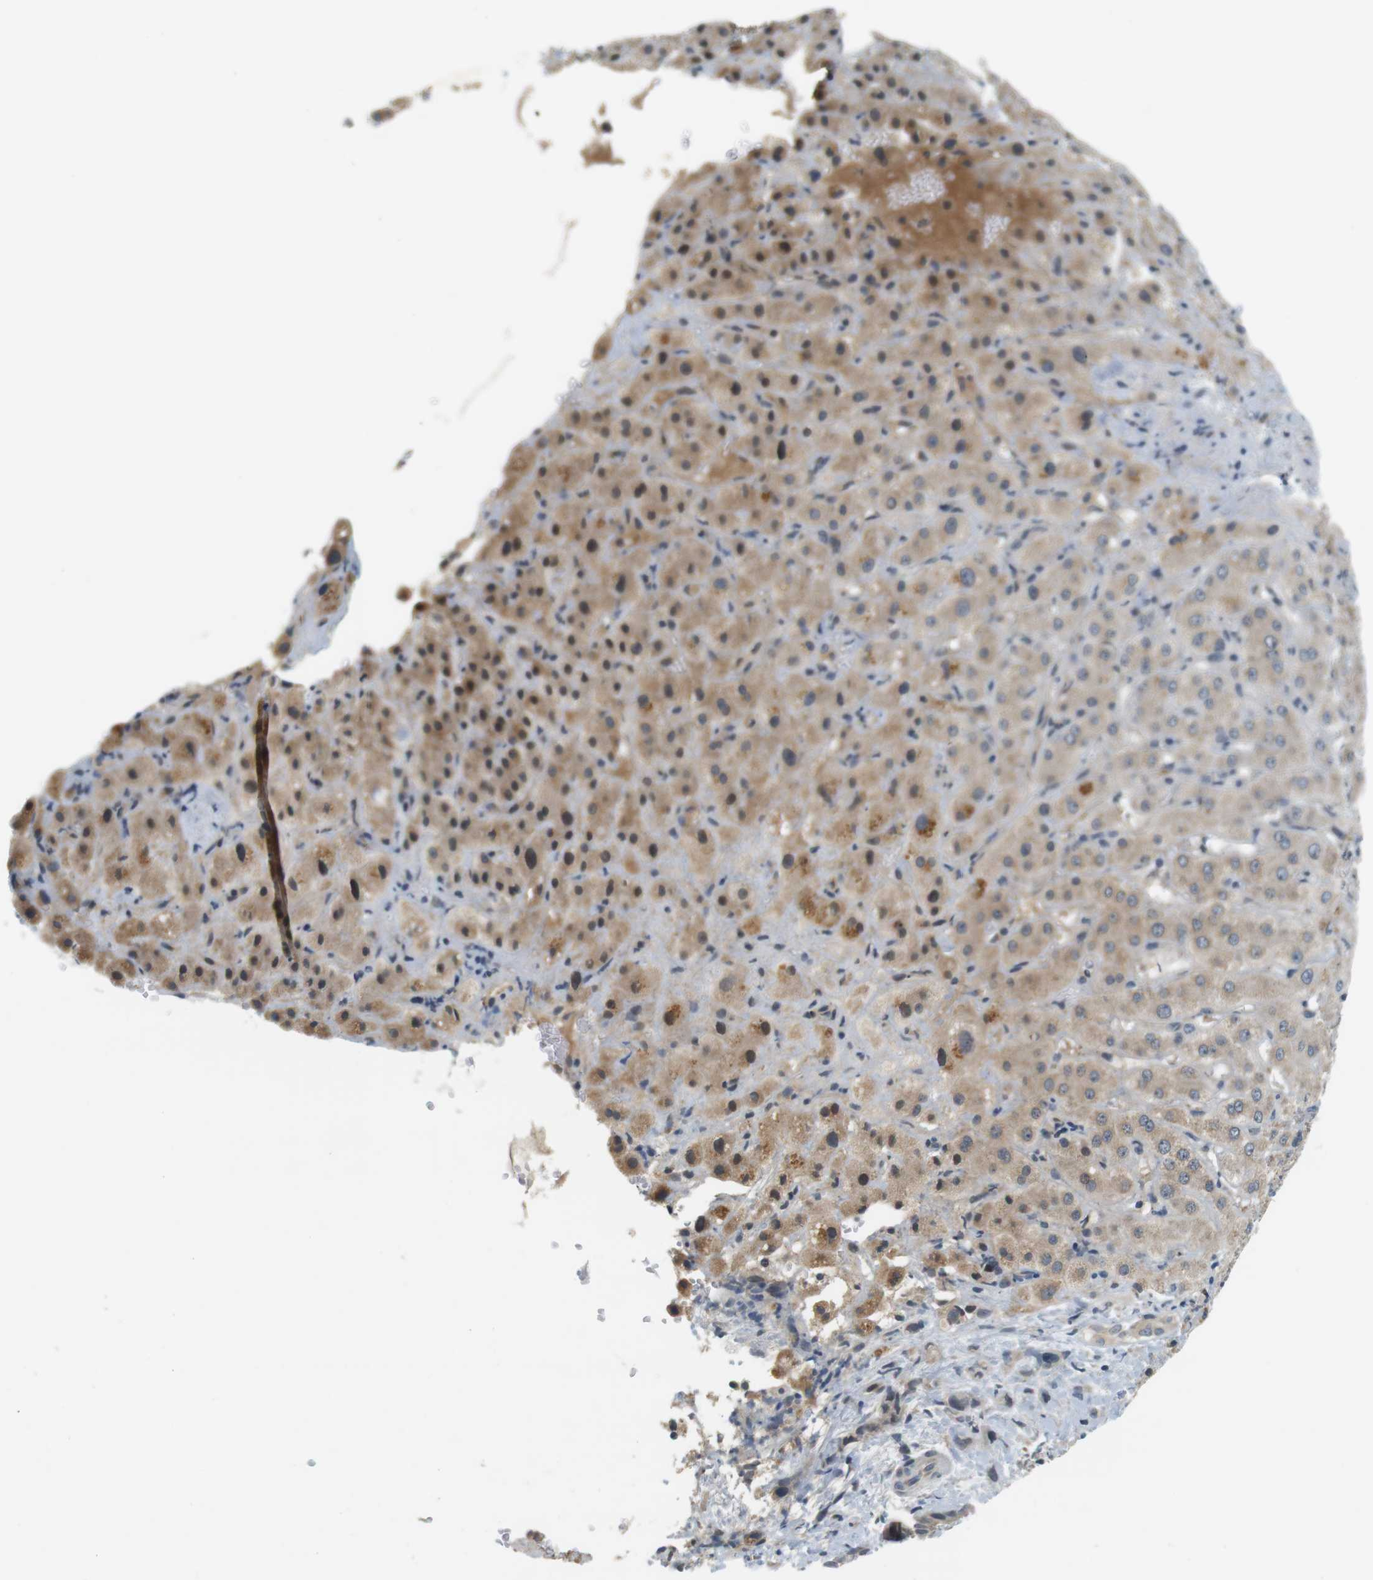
{"staining": {"intensity": "weak", "quantity": ">75%", "location": "cytoplasmic/membranous"}, "tissue": "liver cancer", "cell_type": "Tumor cells", "image_type": "cancer", "snomed": [{"axis": "morphology", "description": "Cholangiocarcinoma"}, {"axis": "topography", "description": "Liver"}], "caption": "Cholangiocarcinoma (liver) stained with DAB (3,3'-diaminobenzidine) IHC exhibits low levels of weak cytoplasmic/membranous expression in approximately >75% of tumor cells.", "gene": "WNT7A", "patient": {"sex": "female", "age": 65}}